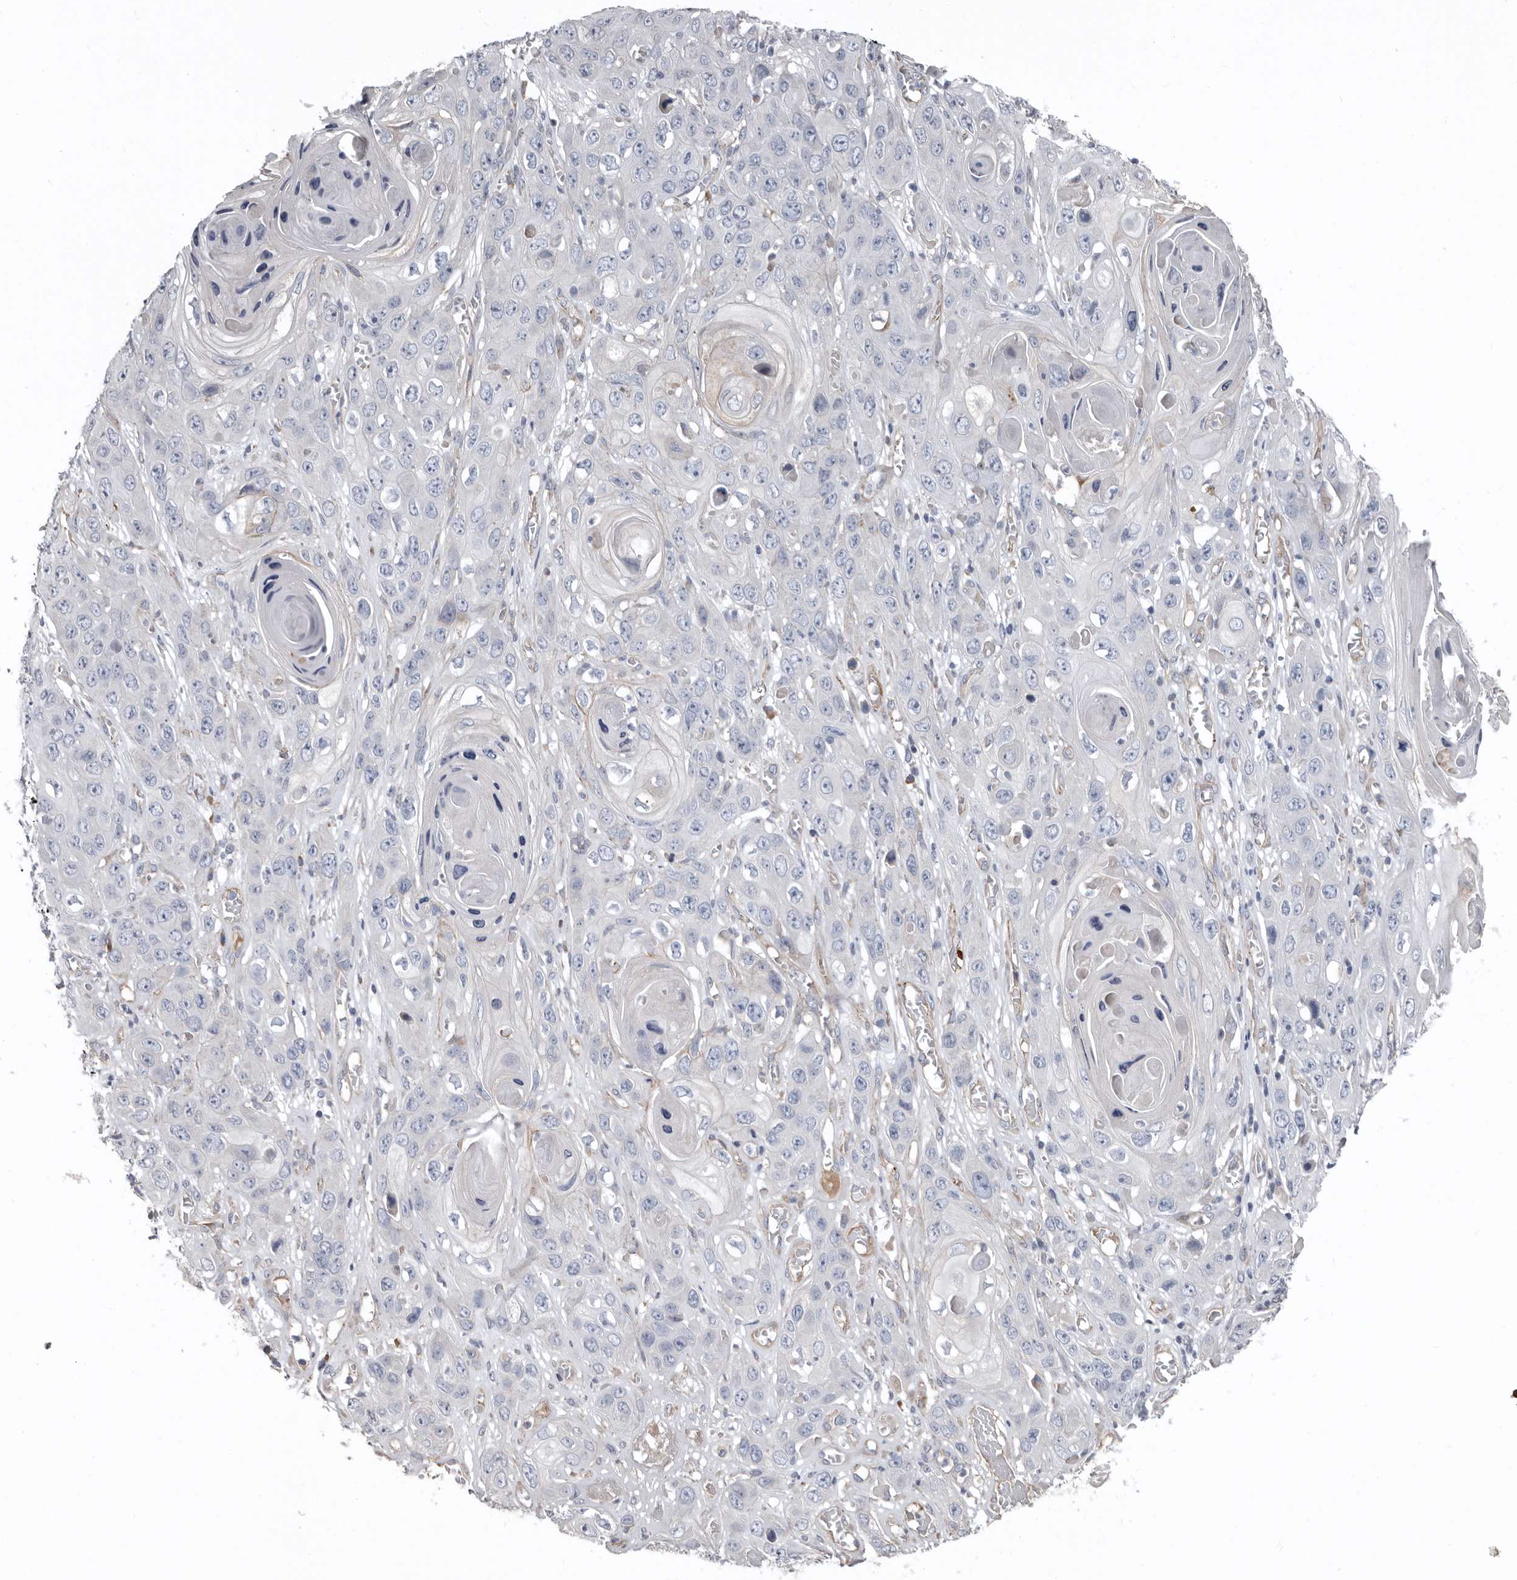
{"staining": {"intensity": "negative", "quantity": "none", "location": "none"}, "tissue": "skin cancer", "cell_type": "Tumor cells", "image_type": "cancer", "snomed": [{"axis": "morphology", "description": "Squamous cell carcinoma, NOS"}, {"axis": "topography", "description": "Skin"}], "caption": "IHC histopathology image of neoplastic tissue: human skin cancer stained with DAB demonstrates no significant protein expression in tumor cells.", "gene": "ZNF114", "patient": {"sex": "male", "age": 55}}